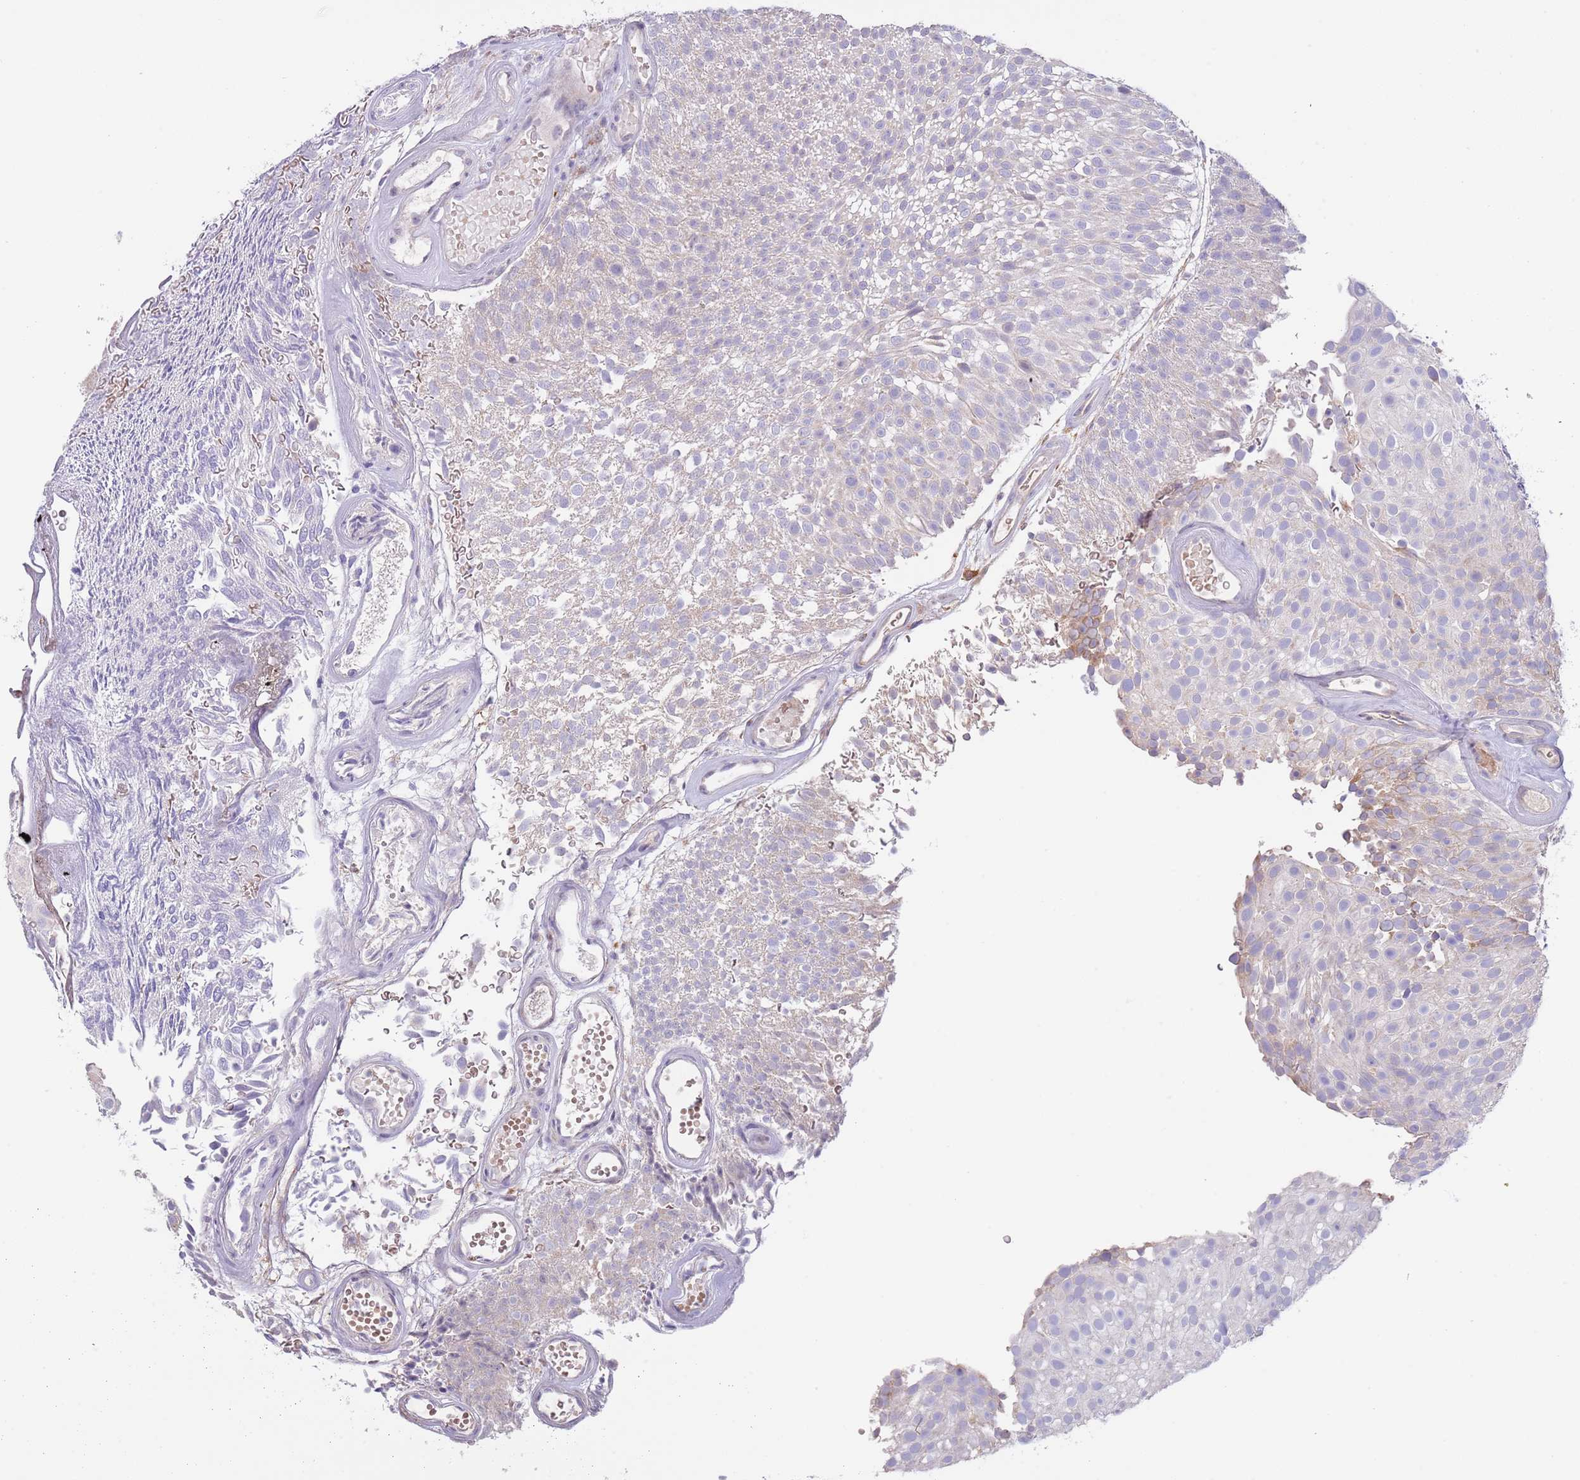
{"staining": {"intensity": "negative", "quantity": "none", "location": "none"}, "tissue": "urothelial cancer", "cell_type": "Tumor cells", "image_type": "cancer", "snomed": [{"axis": "morphology", "description": "Urothelial carcinoma, Low grade"}, {"axis": "topography", "description": "Urinary bladder"}], "caption": "Immunohistochemistry (IHC) of human urothelial carcinoma (low-grade) shows no staining in tumor cells. (Immunohistochemistry, brightfield microscopy, high magnification).", "gene": "AP1S2", "patient": {"sex": "male", "age": 78}}